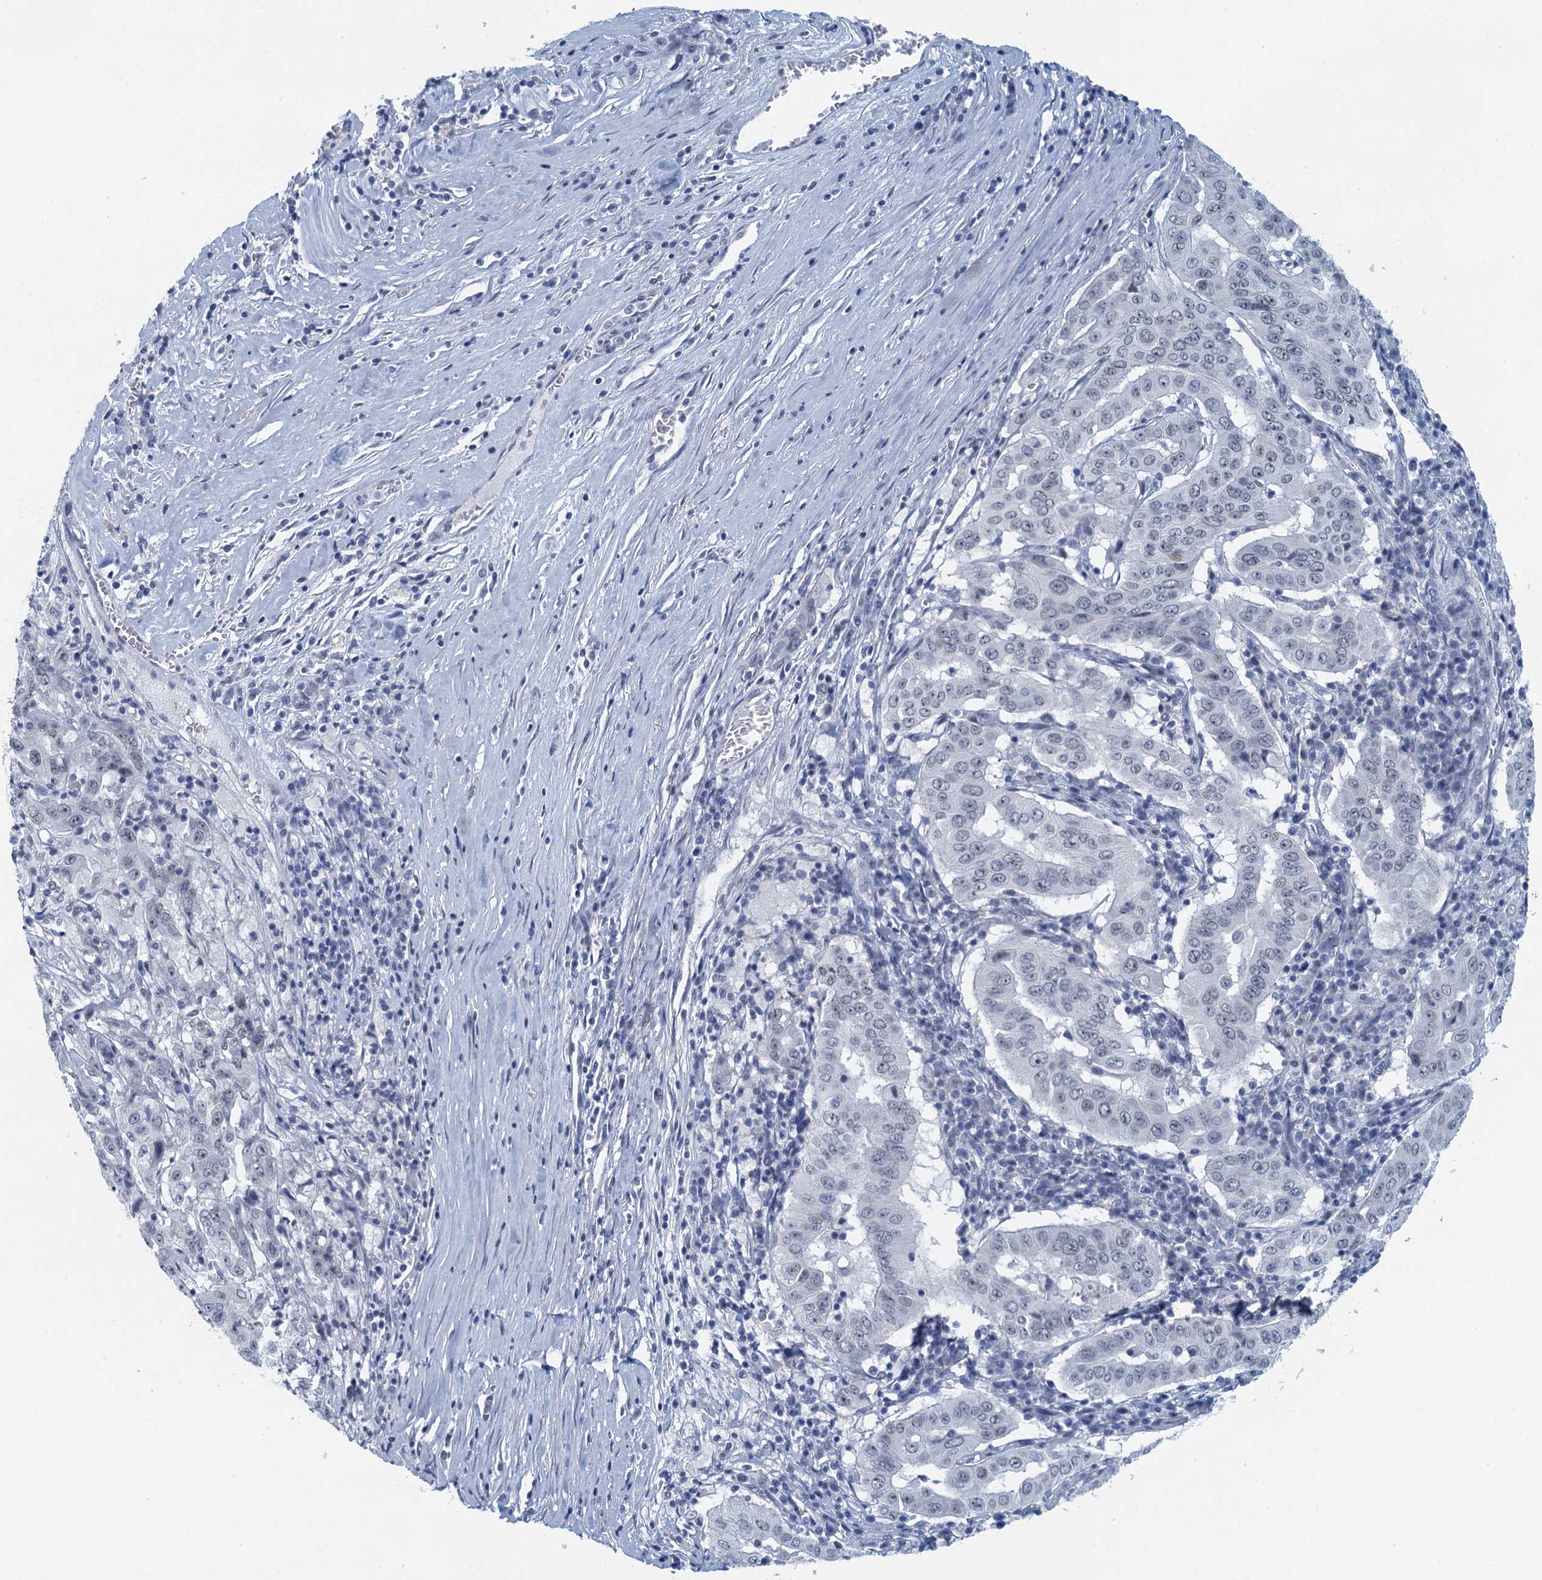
{"staining": {"intensity": "negative", "quantity": "none", "location": "none"}, "tissue": "pancreatic cancer", "cell_type": "Tumor cells", "image_type": "cancer", "snomed": [{"axis": "morphology", "description": "Adenocarcinoma, NOS"}, {"axis": "topography", "description": "Pancreas"}], "caption": "The micrograph exhibits no significant staining in tumor cells of pancreatic cancer (adenocarcinoma).", "gene": "ENSG00000131152", "patient": {"sex": "male", "age": 63}}